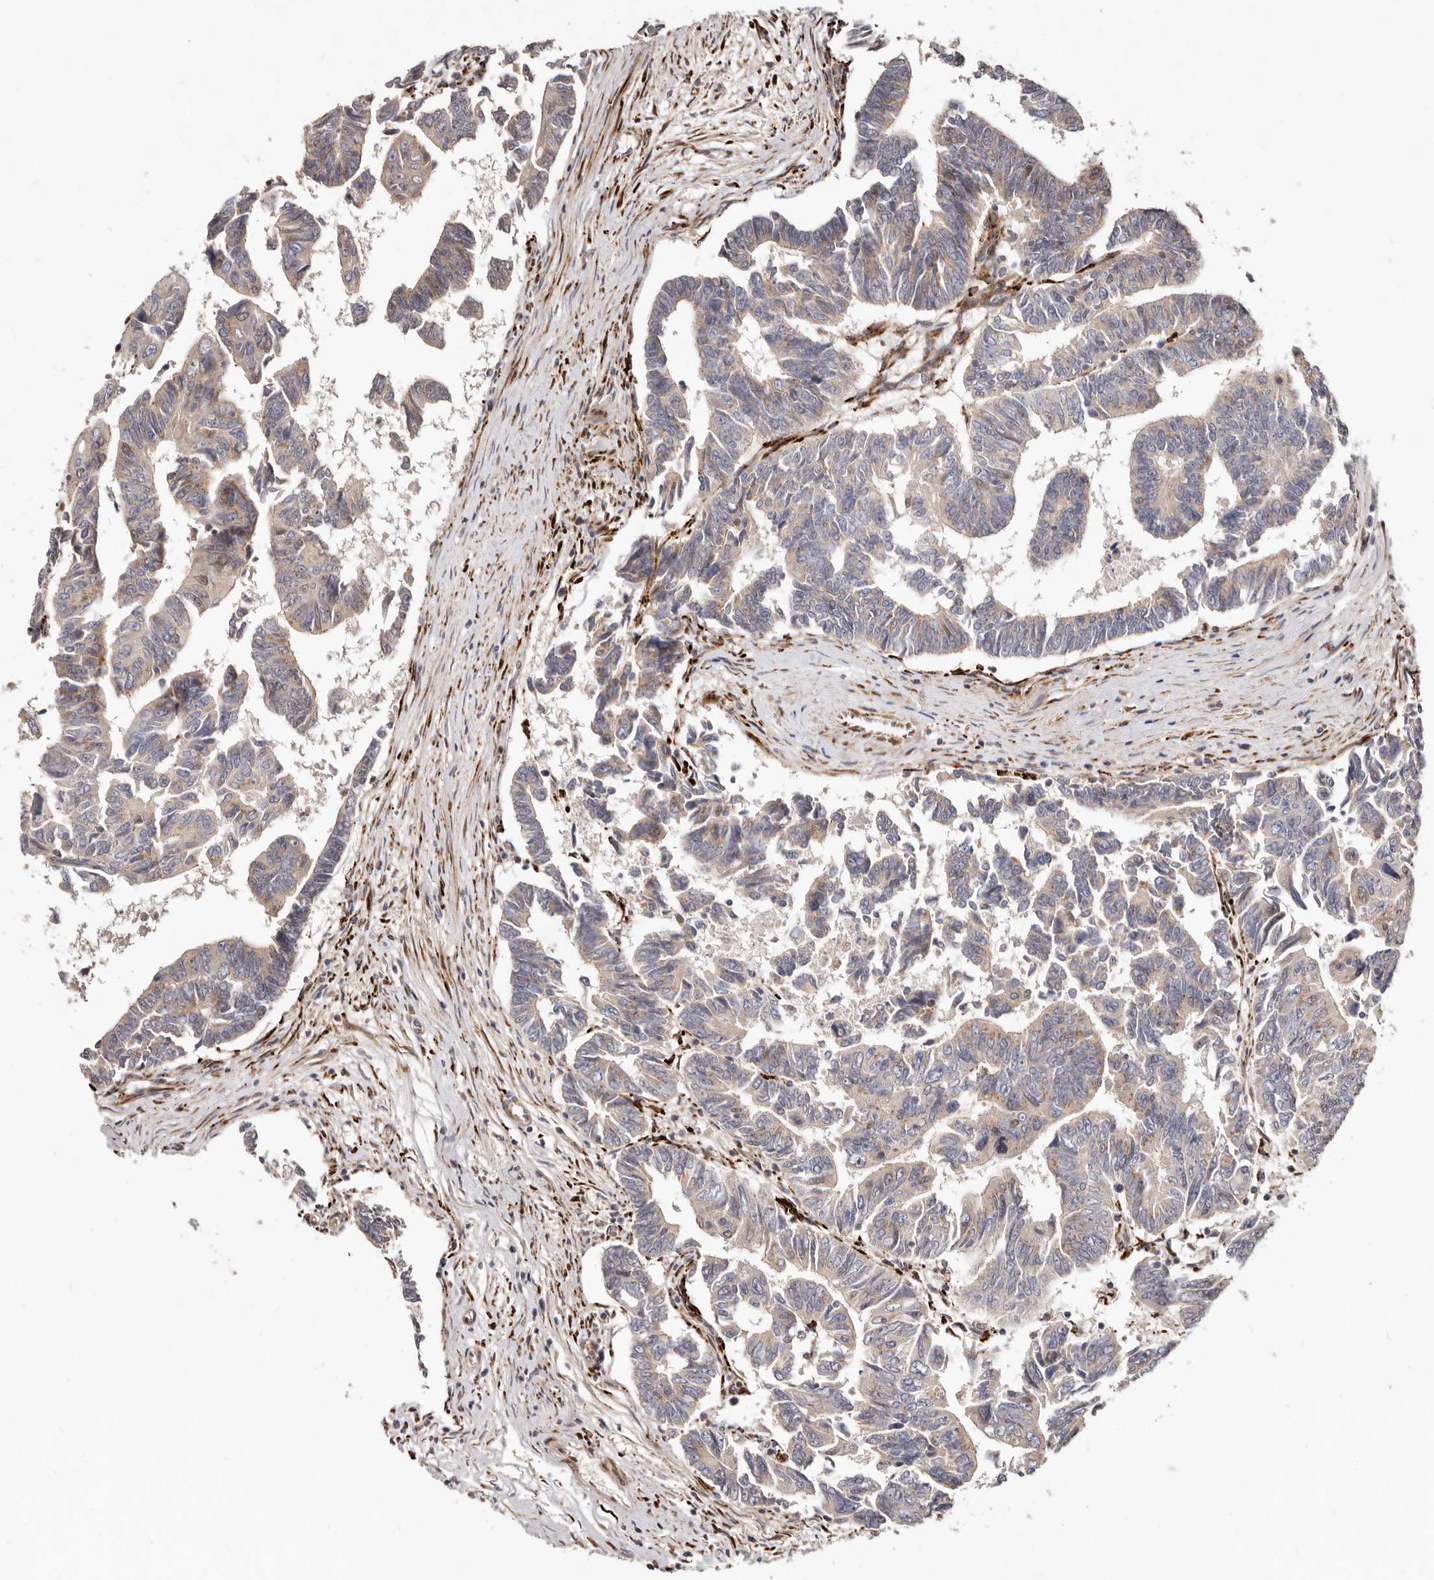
{"staining": {"intensity": "weak", "quantity": "<25%", "location": "cytoplasmic/membranous"}, "tissue": "colorectal cancer", "cell_type": "Tumor cells", "image_type": "cancer", "snomed": [{"axis": "morphology", "description": "Adenocarcinoma, NOS"}, {"axis": "topography", "description": "Rectum"}], "caption": "This is an IHC photomicrograph of colorectal cancer (adenocarcinoma). There is no expression in tumor cells.", "gene": "SRCAP", "patient": {"sex": "female", "age": 65}}